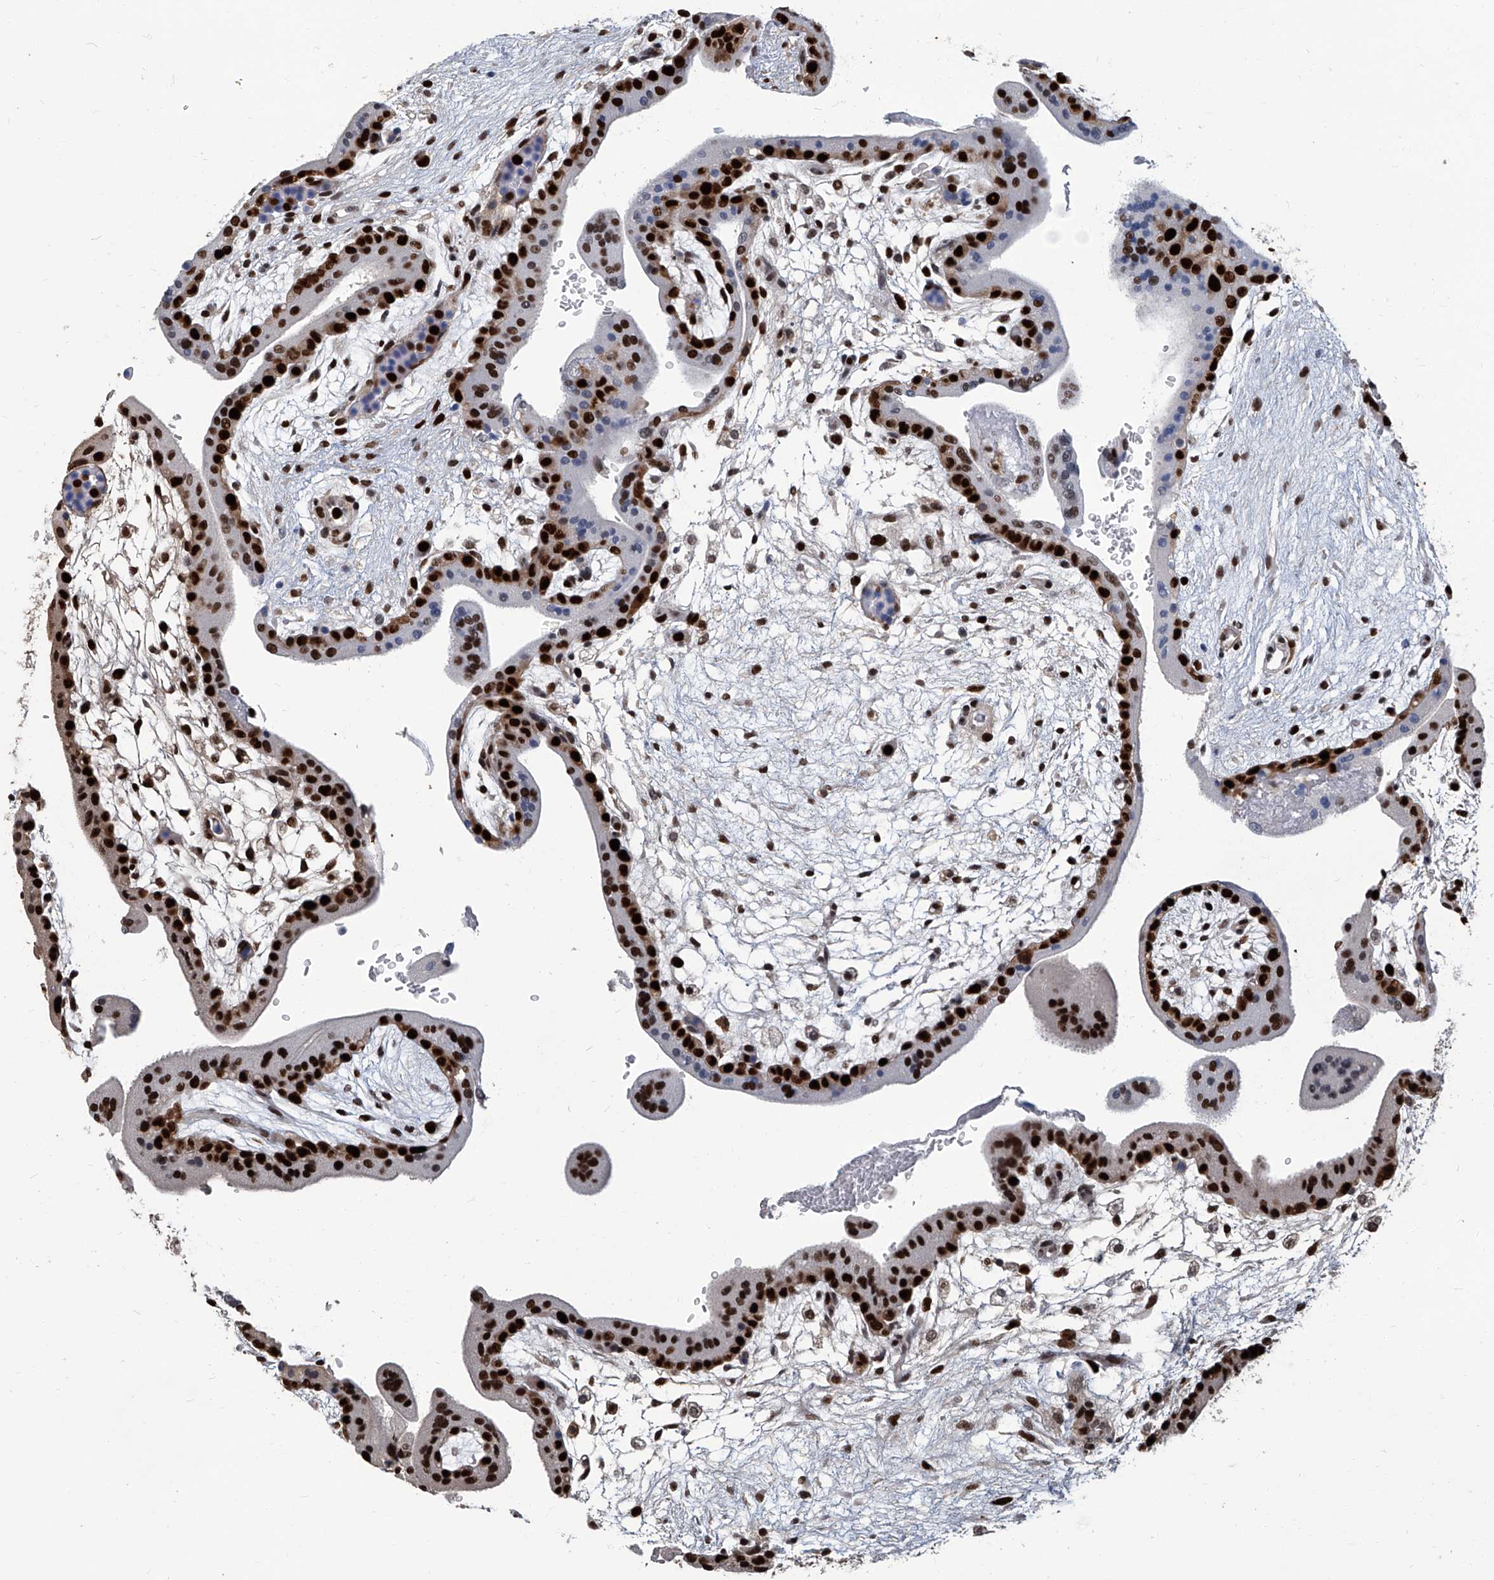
{"staining": {"intensity": "strong", "quantity": ">75%", "location": "nuclear"}, "tissue": "placenta", "cell_type": "Trophoblastic cells", "image_type": "normal", "snomed": [{"axis": "morphology", "description": "Normal tissue, NOS"}, {"axis": "topography", "description": "Placenta"}], "caption": "Unremarkable placenta was stained to show a protein in brown. There is high levels of strong nuclear expression in approximately >75% of trophoblastic cells.", "gene": "PCNA", "patient": {"sex": "female", "age": 35}}